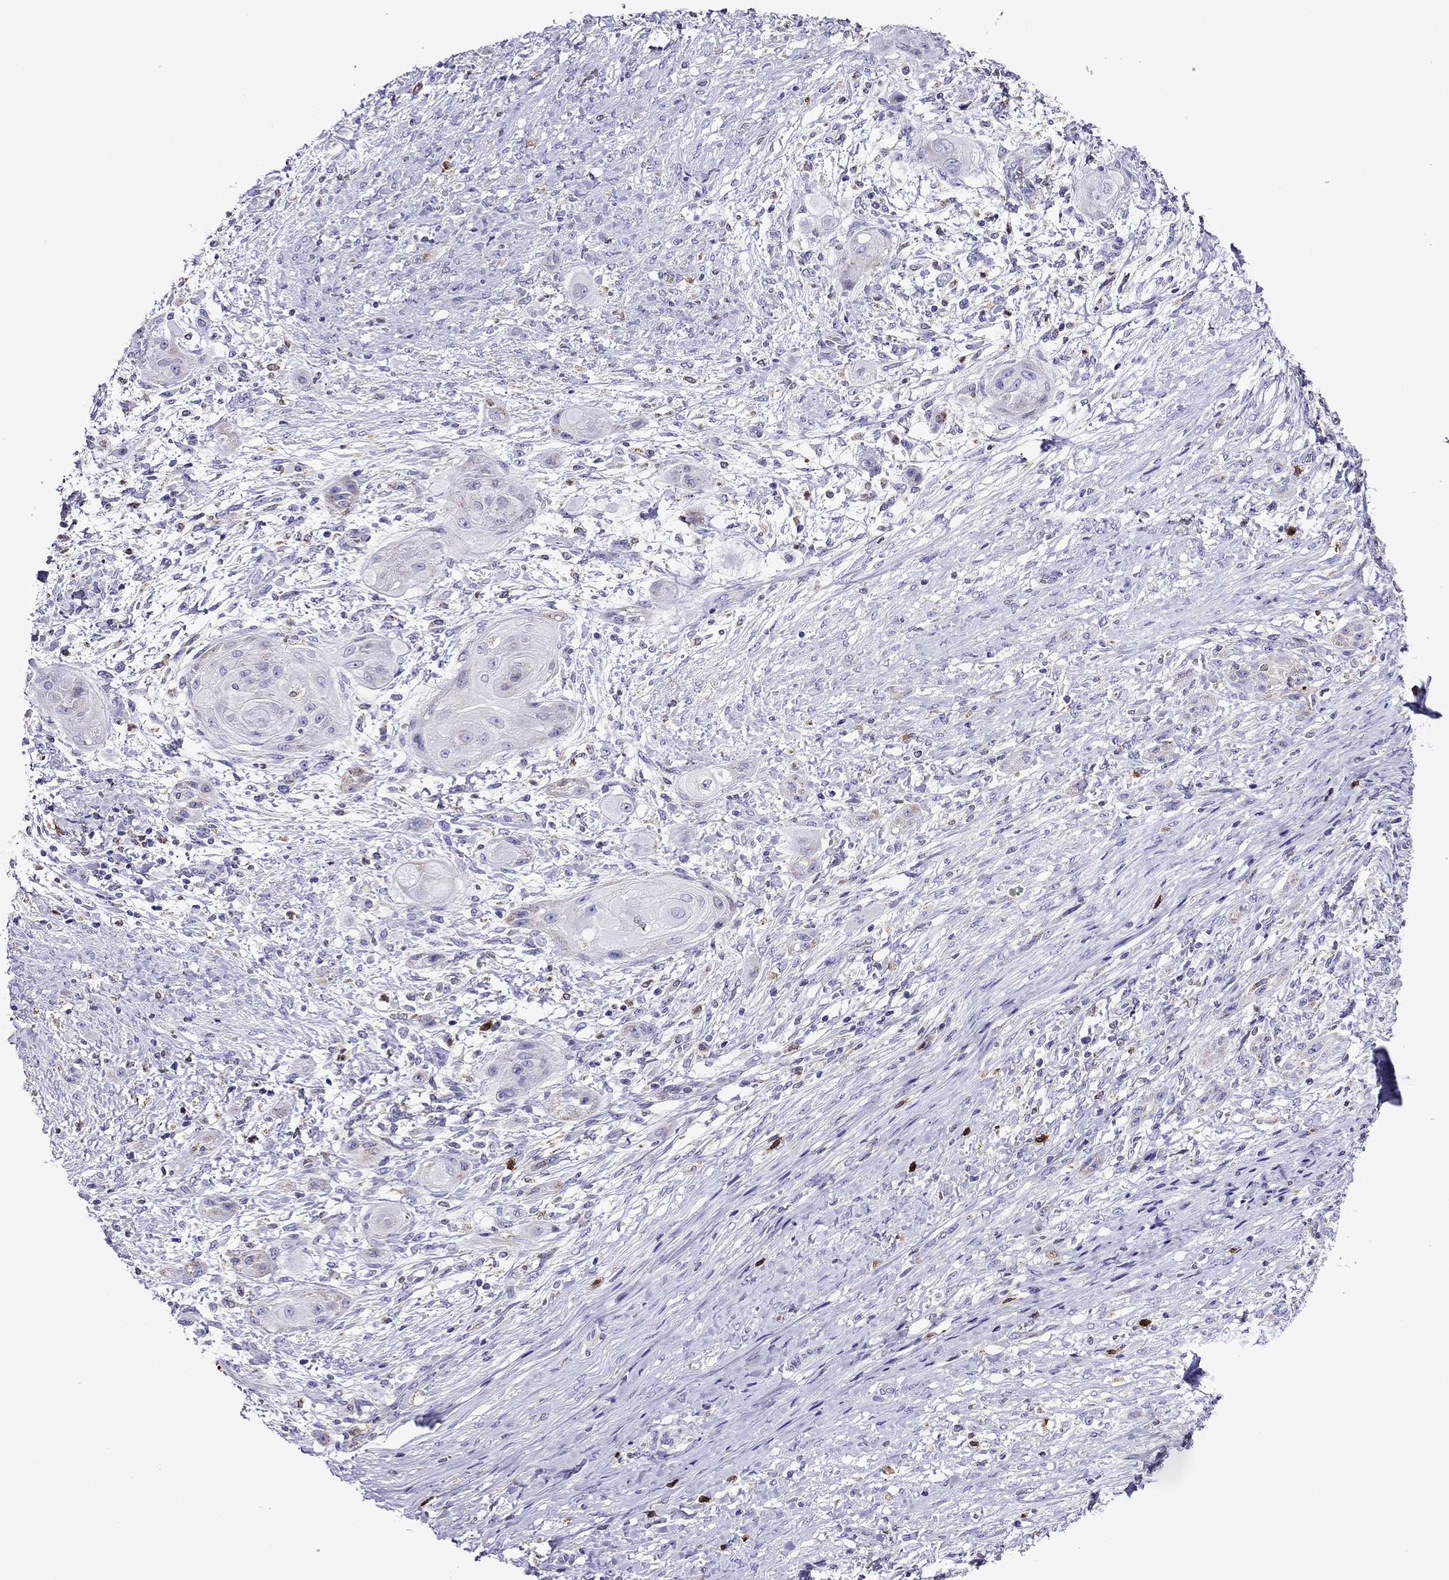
{"staining": {"intensity": "negative", "quantity": "none", "location": "none"}, "tissue": "skin cancer", "cell_type": "Tumor cells", "image_type": "cancer", "snomed": [{"axis": "morphology", "description": "Squamous cell carcinoma, NOS"}, {"axis": "topography", "description": "Skin"}], "caption": "Tumor cells show no significant protein staining in skin cancer. (Stains: DAB immunohistochemistry (IHC) with hematoxylin counter stain, Microscopy: brightfield microscopy at high magnification).", "gene": "SCG2", "patient": {"sex": "male", "age": 62}}